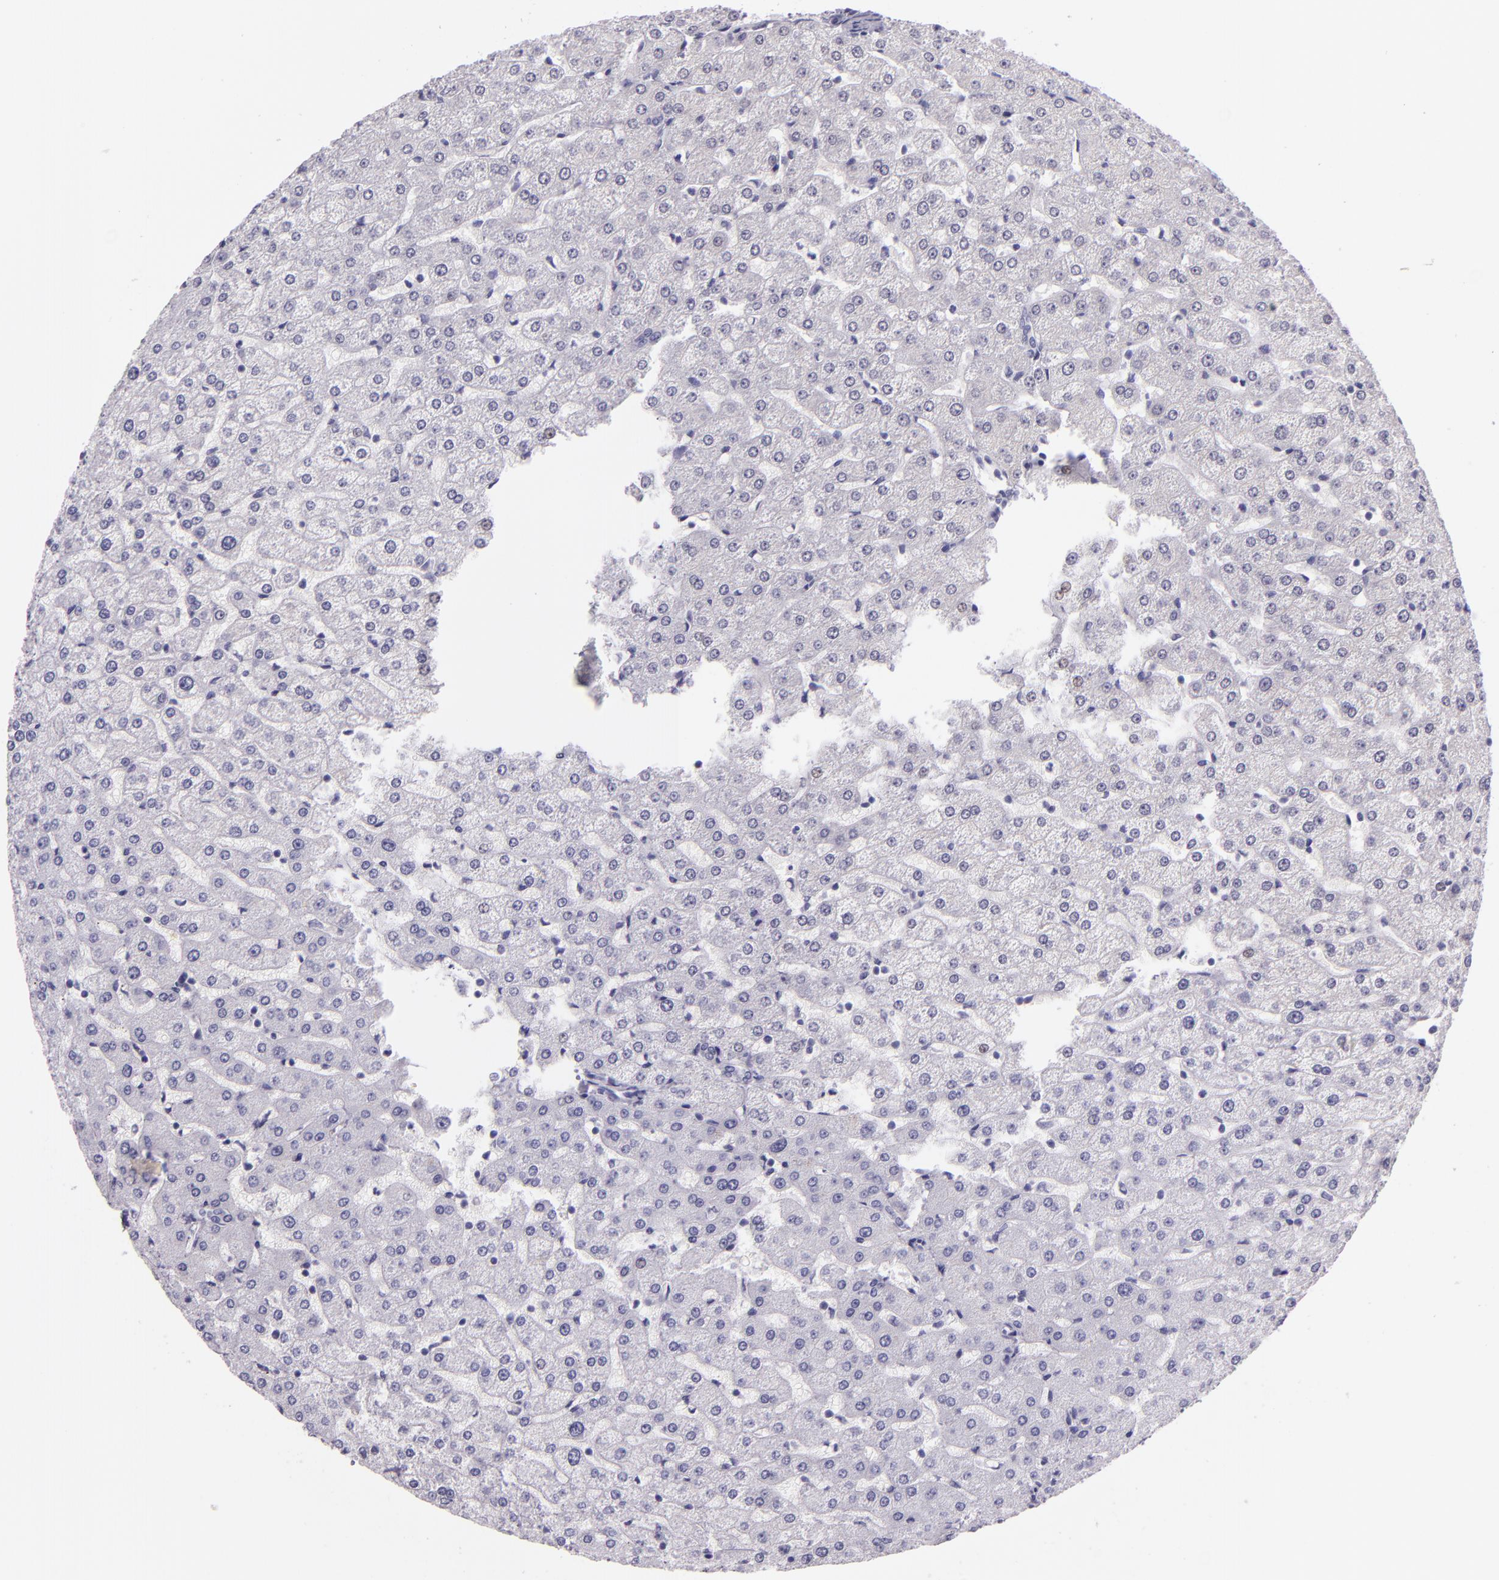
{"staining": {"intensity": "negative", "quantity": "none", "location": "none"}, "tissue": "liver", "cell_type": "Cholangiocytes", "image_type": "normal", "snomed": [{"axis": "morphology", "description": "Normal tissue, NOS"}, {"axis": "morphology", "description": "Fibrosis, NOS"}, {"axis": "topography", "description": "Liver"}], "caption": "This is a micrograph of immunohistochemistry (IHC) staining of unremarkable liver, which shows no positivity in cholangiocytes. (Brightfield microscopy of DAB immunohistochemistry at high magnification).", "gene": "HSP90AA1", "patient": {"sex": "female", "age": 29}}